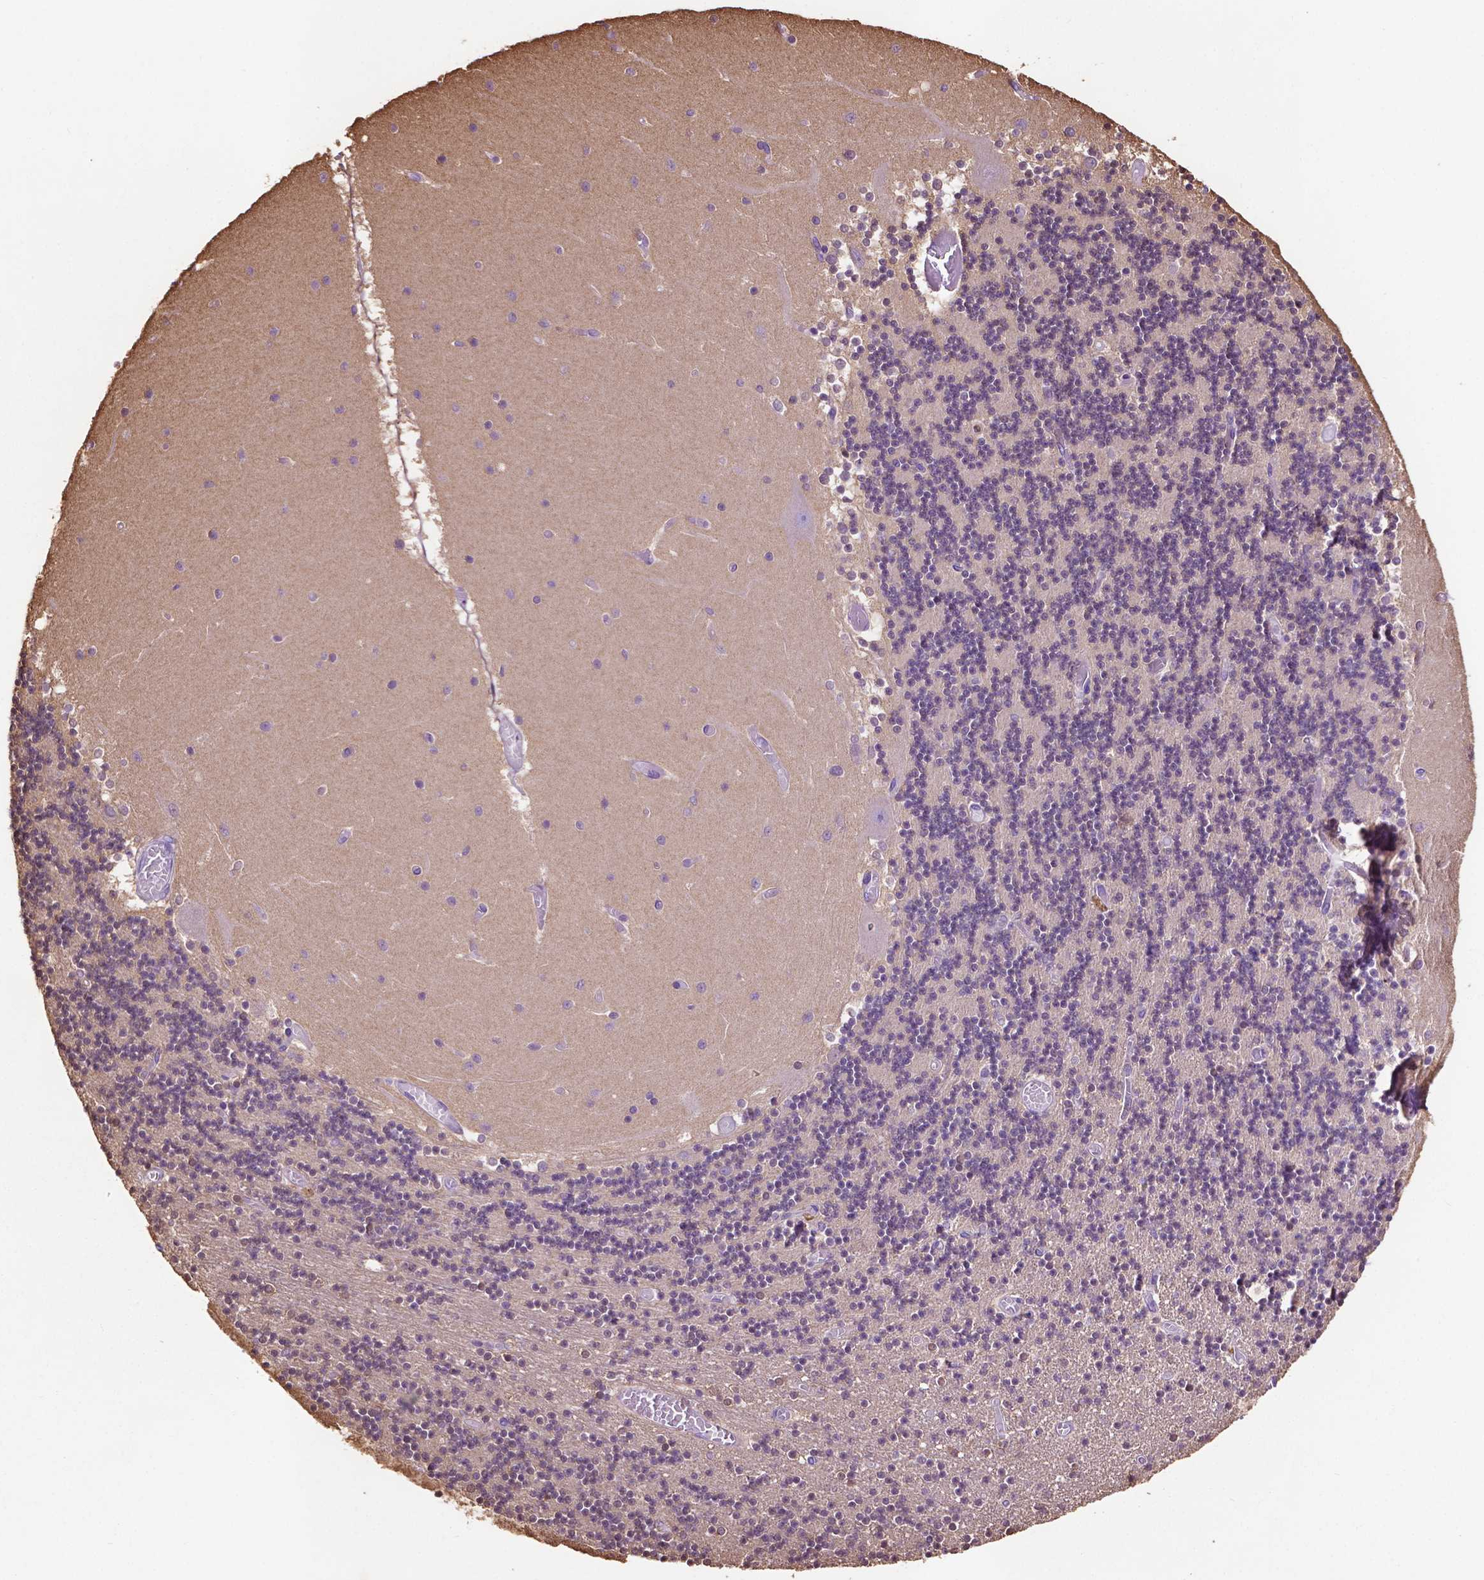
{"staining": {"intensity": "negative", "quantity": "none", "location": "none"}, "tissue": "cerebellum", "cell_type": "Cells in granular layer", "image_type": "normal", "snomed": [{"axis": "morphology", "description": "Normal tissue, NOS"}, {"axis": "topography", "description": "Cerebellum"}], "caption": "An immunohistochemistry image of normal cerebellum is shown. There is no staining in cells in granular layer of cerebellum.", "gene": "GDPD5", "patient": {"sex": "female", "age": 28}}